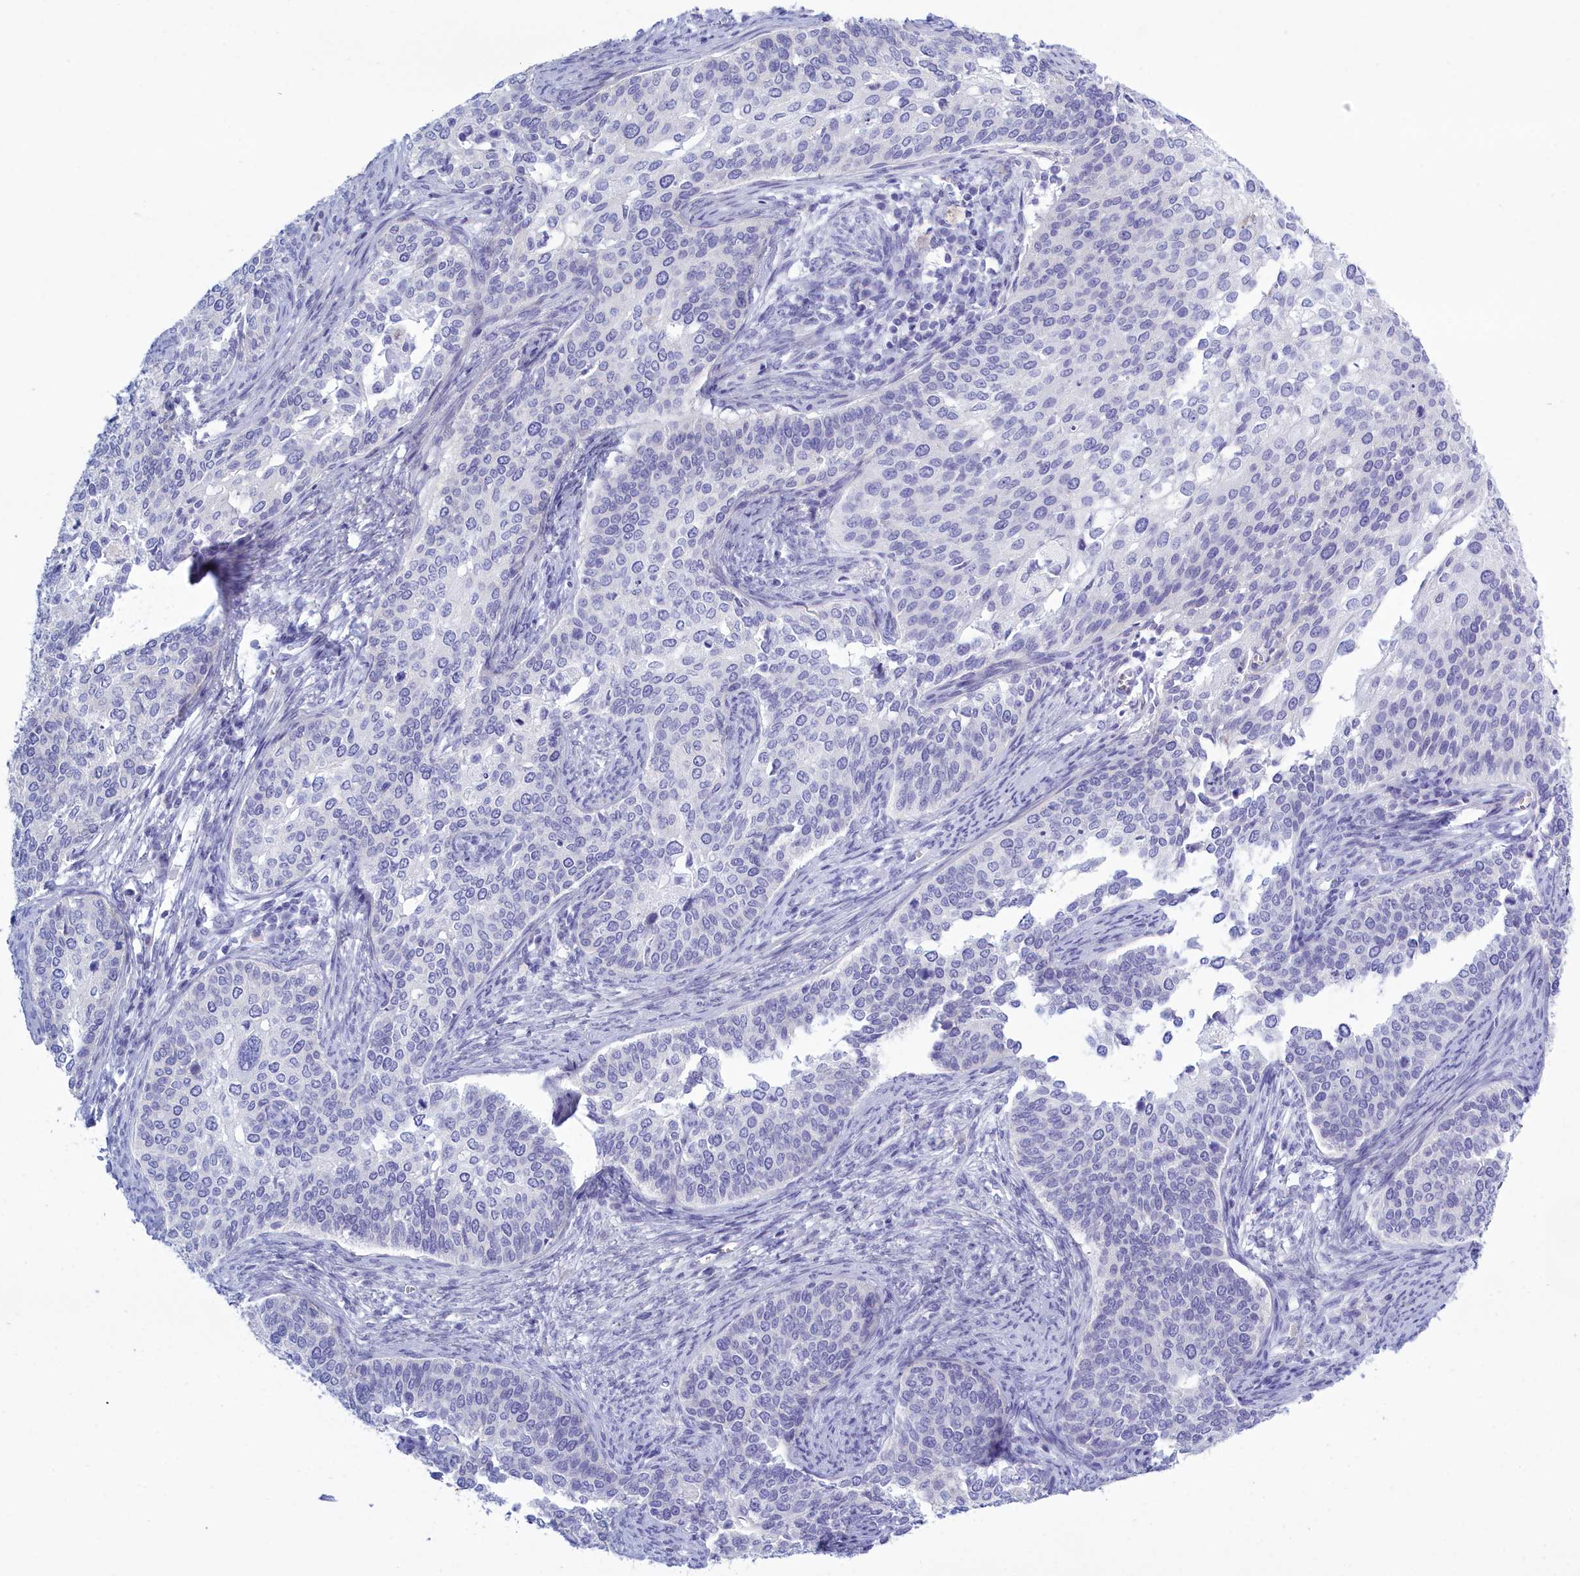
{"staining": {"intensity": "negative", "quantity": "none", "location": "none"}, "tissue": "cervical cancer", "cell_type": "Tumor cells", "image_type": "cancer", "snomed": [{"axis": "morphology", "description": "Squamous cell carcinoma, NOS"}, {"axis": "topography", "description": "Cervix"}], "caption": "Protein analysis of squamous cell carcinoma (cervical) demonstrates no significant positivity in tumor cells.", "gene": "TMEM97", "patient": {"sex": "female", "age": 44}}